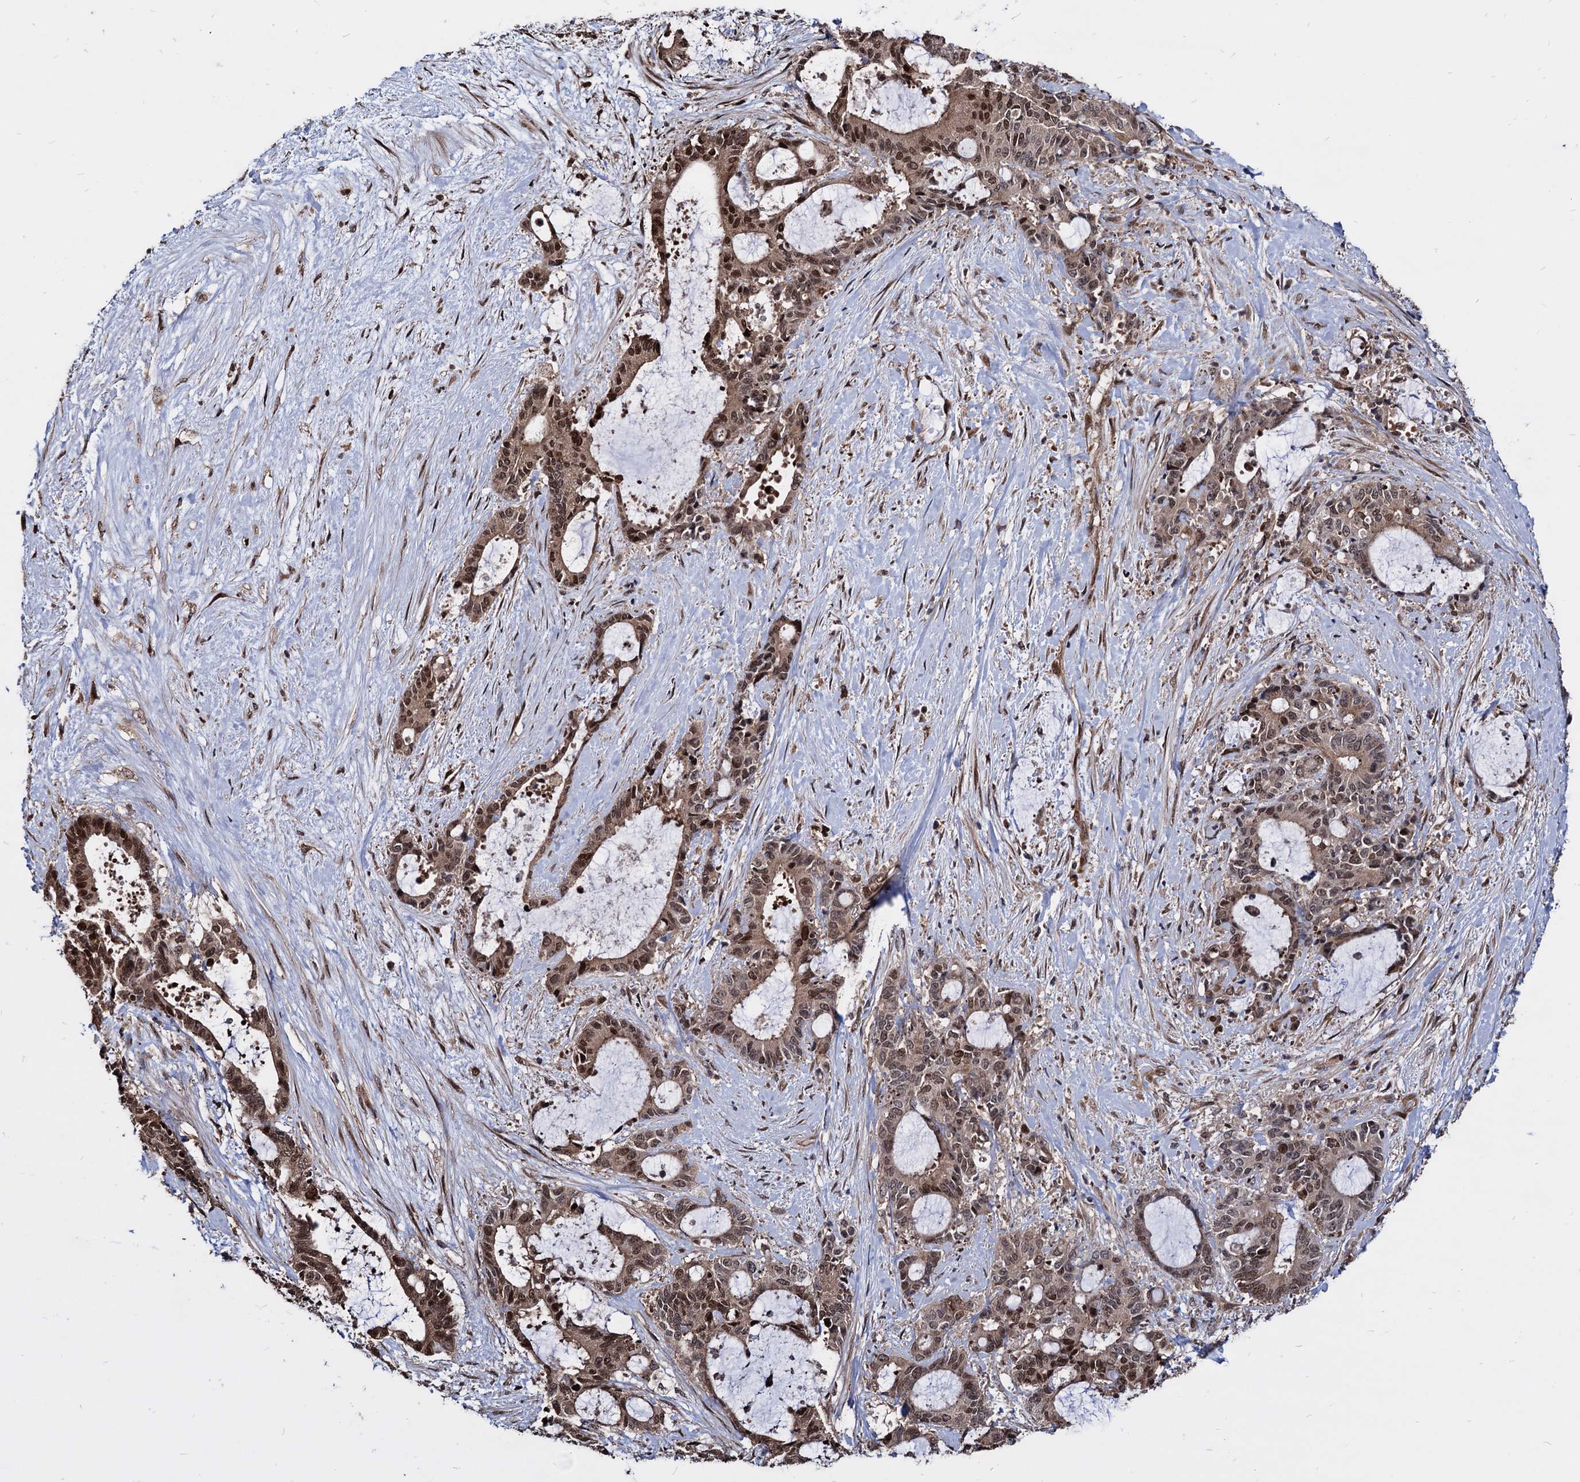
{"staining": {"intensity": "moderate", "quantity": ">75%", "location": "cytoplasmic/membranous,nuclear"}, "tissue": "liver cancer", "cell_type": "Tumor cells", "image_type": "cancer", "snomed": [{"axis": "morphology", "description": "Normal tissue, NOS"}, {"axis": "morphology", "description": "Cholangiocarcinoma"}, {"axis": "topography", "description": "Liver"}, {"axis": "topography", "description": "Peripheral nerve tissue"}], "caption": "Moderate cytoplasmic/membranous and nuclear positivity for a protein is appreciated in approximately >75% of tumor cells of liver cancer using immunohistochemistry (IHC).", "gene": "ANKRD12", "patient": {"sex": "female", "age": 73}}